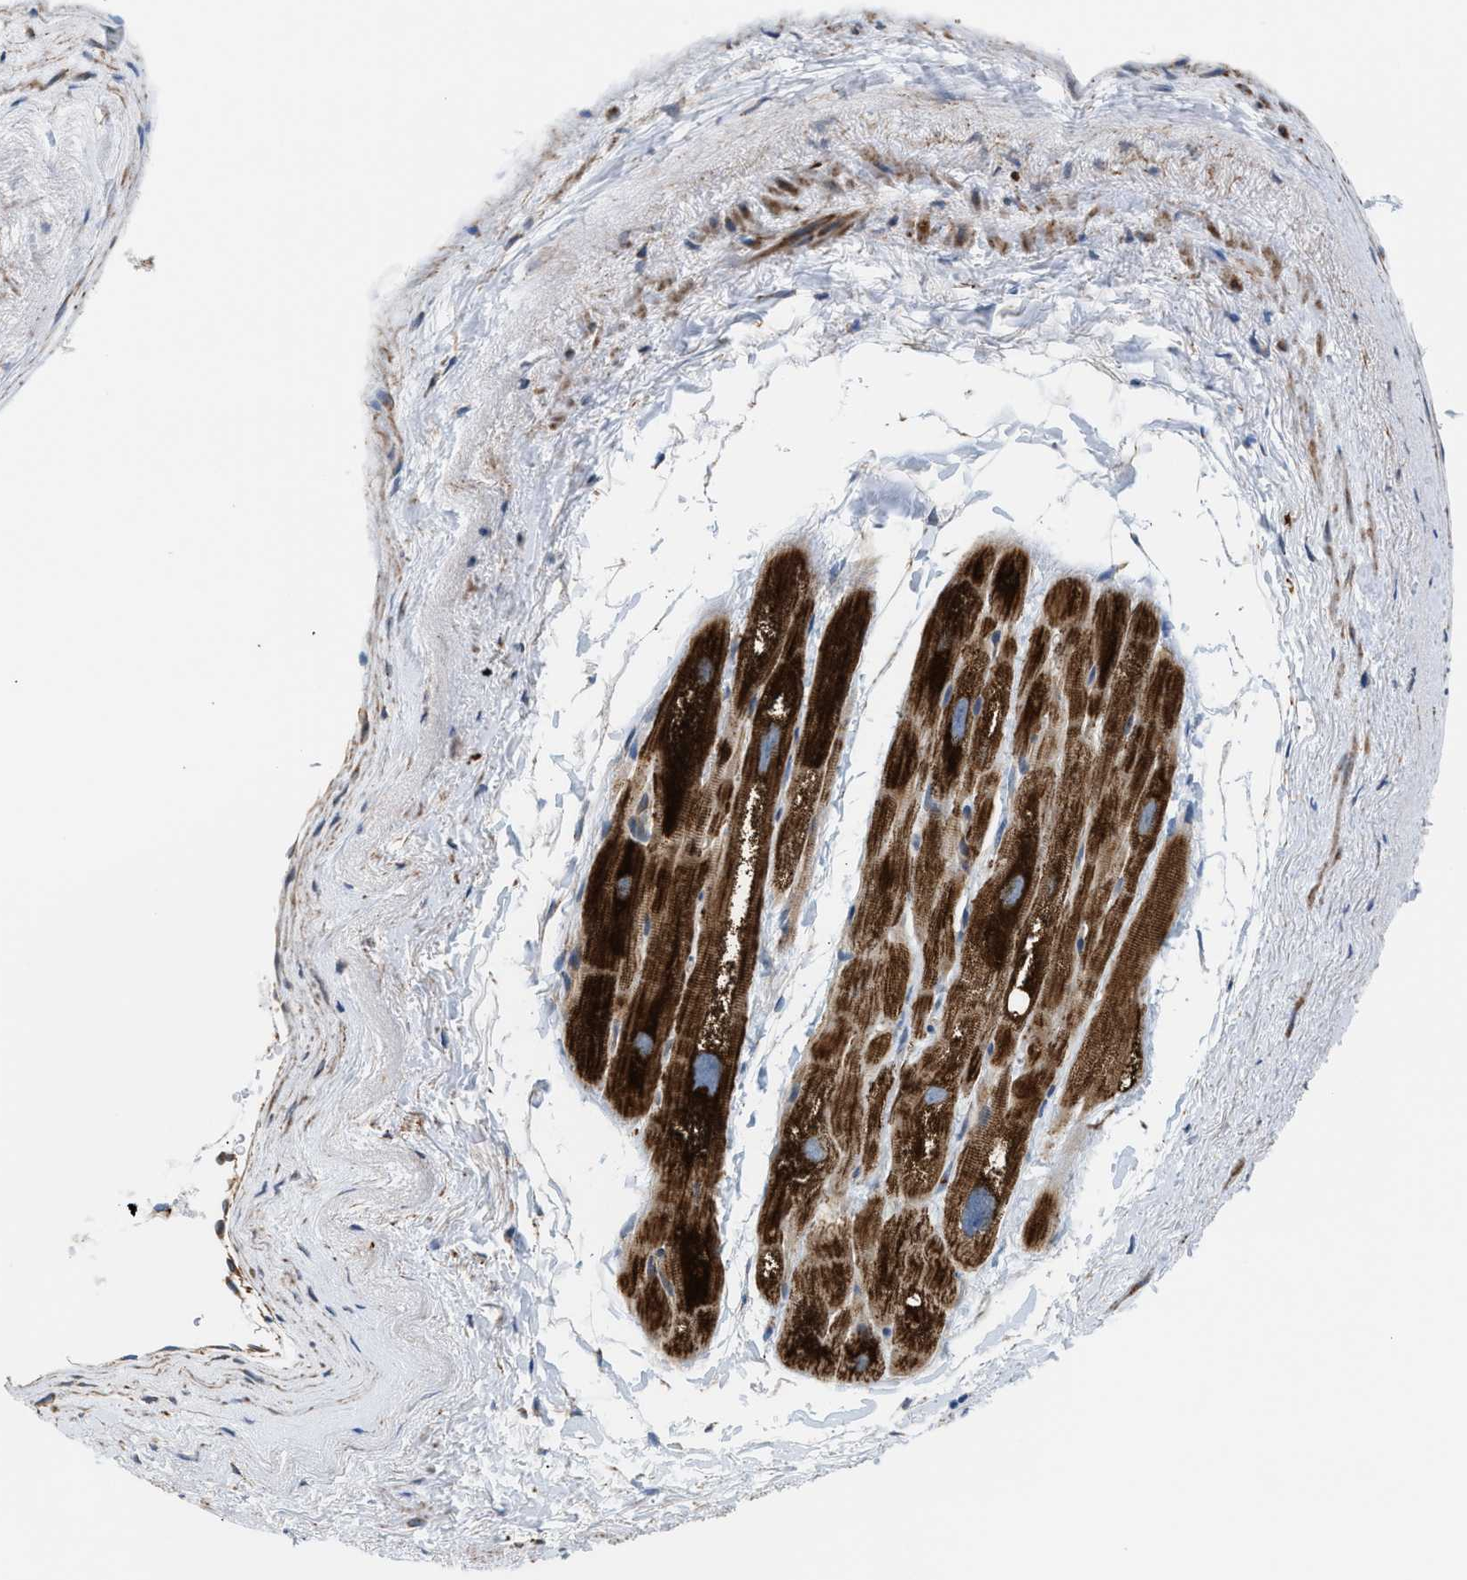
{"staining": {"intensity": "strong", "quantity": ">75%", "location": "cytoplasmic/membranous"}, "tissue": "heart muscle", "cell_type": "Cardiomyocytes", "image_type": "normal", "snomed": [{"axis": "morphology", "description": "Normal tissue, NOS"}, {"axis": "topography", "description": "Heart"}], "caption": "Strong cytoplasmic/membranous staining for a protein is appreciated in approximately >75% of cardiomyocytes of normal heart muscle using IHC.", "gene": "PDCL", "patient": {"sex": "male", "age": 49}}